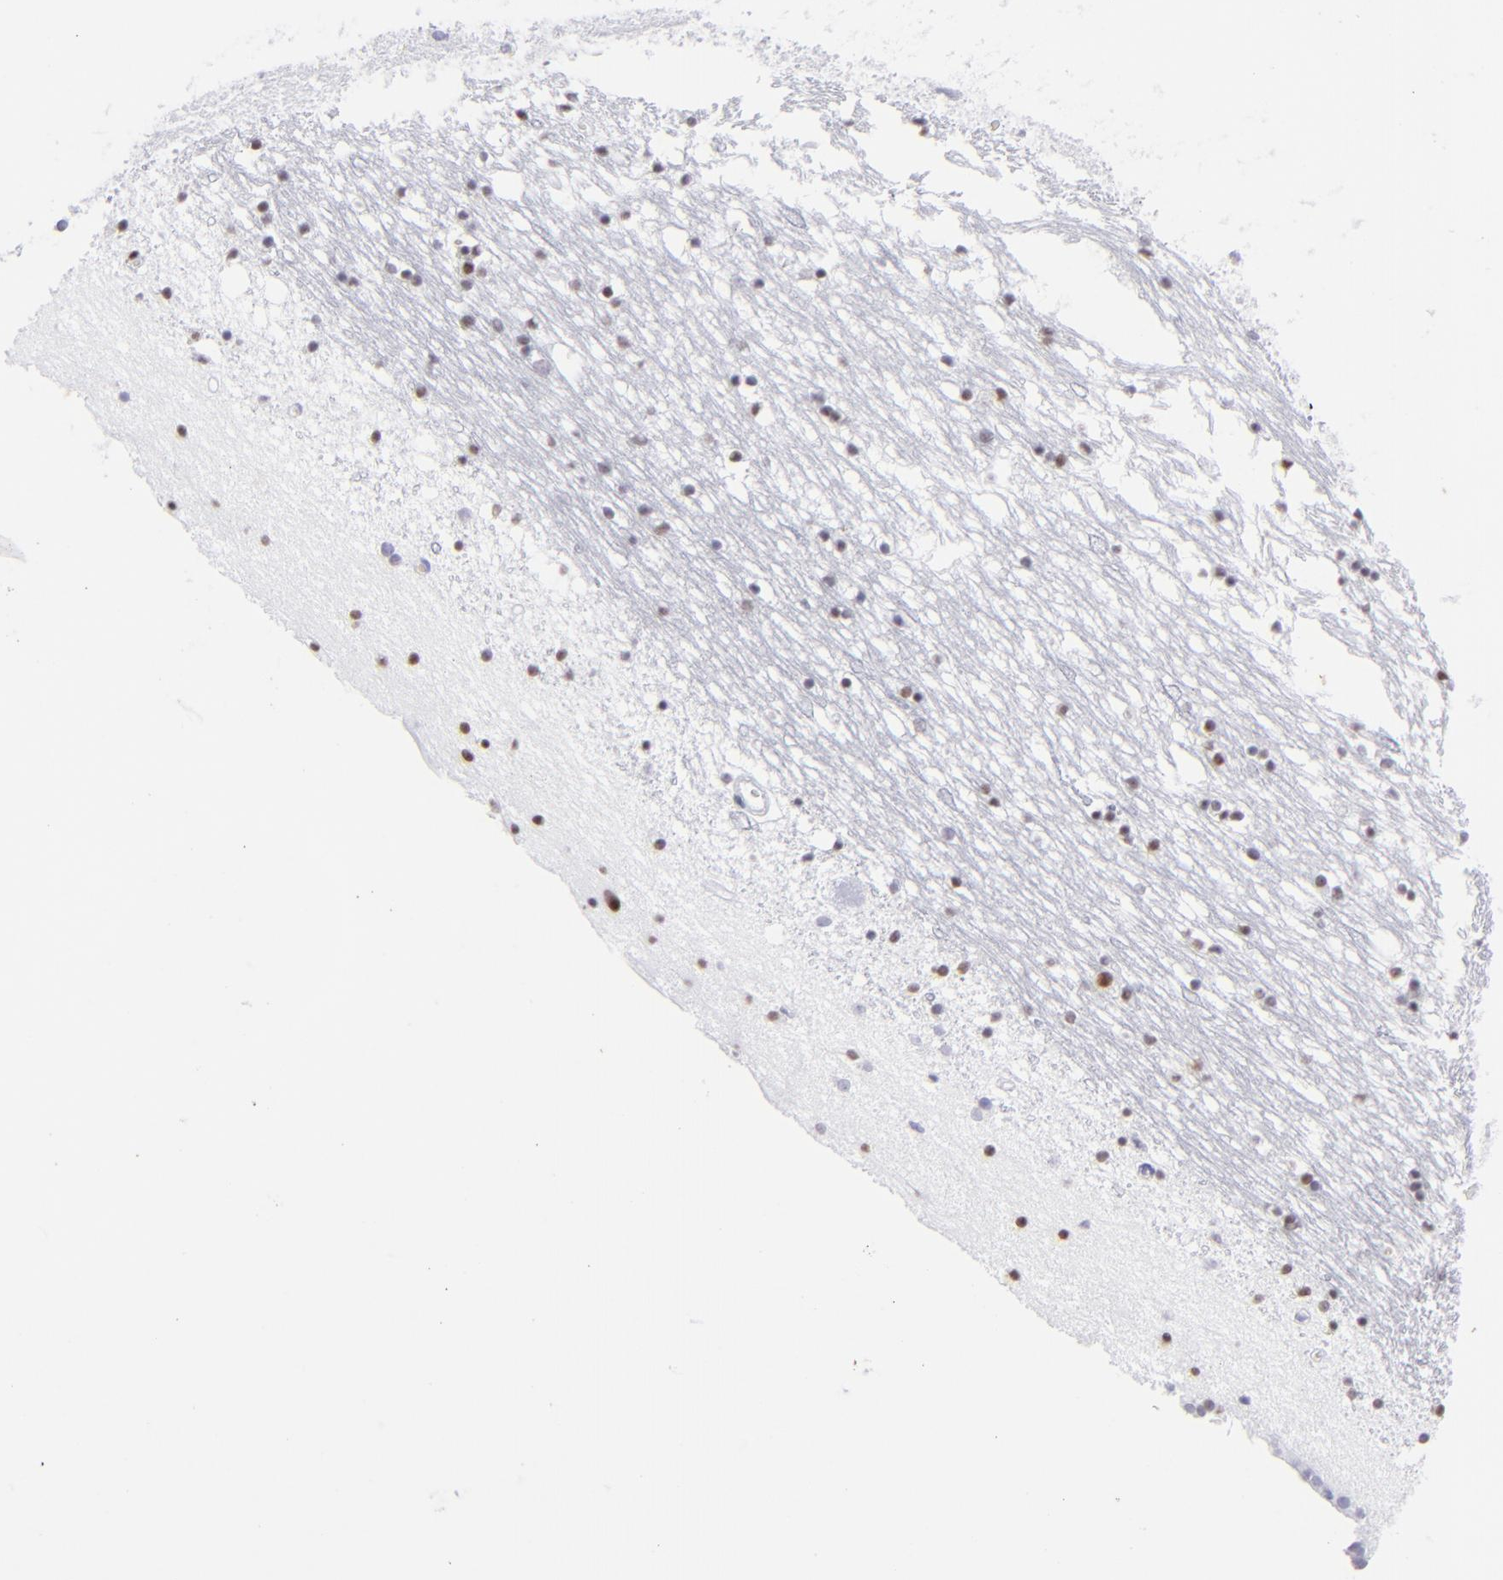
{"staining": {"intensity": "negative", "quantity": "none", "location": "none"}, "tissue": "caudate", "cell_type": "Glial cells", "image_type": "normal", "snomed": [{"axis": "morphology", "description": "Normal tissue, NOS"}, {"axis": "topography", "description": "Lateral ventricle wall"}], "caption": "Immunohistochemistry (IHC) image of normal caudate: caudate stained with DAB (3,3'-diaminobenzidine) reveals no significant protein positivity in glial cells.", "gene": "MITF", "patient": {"sex": "male", "age": 45}}